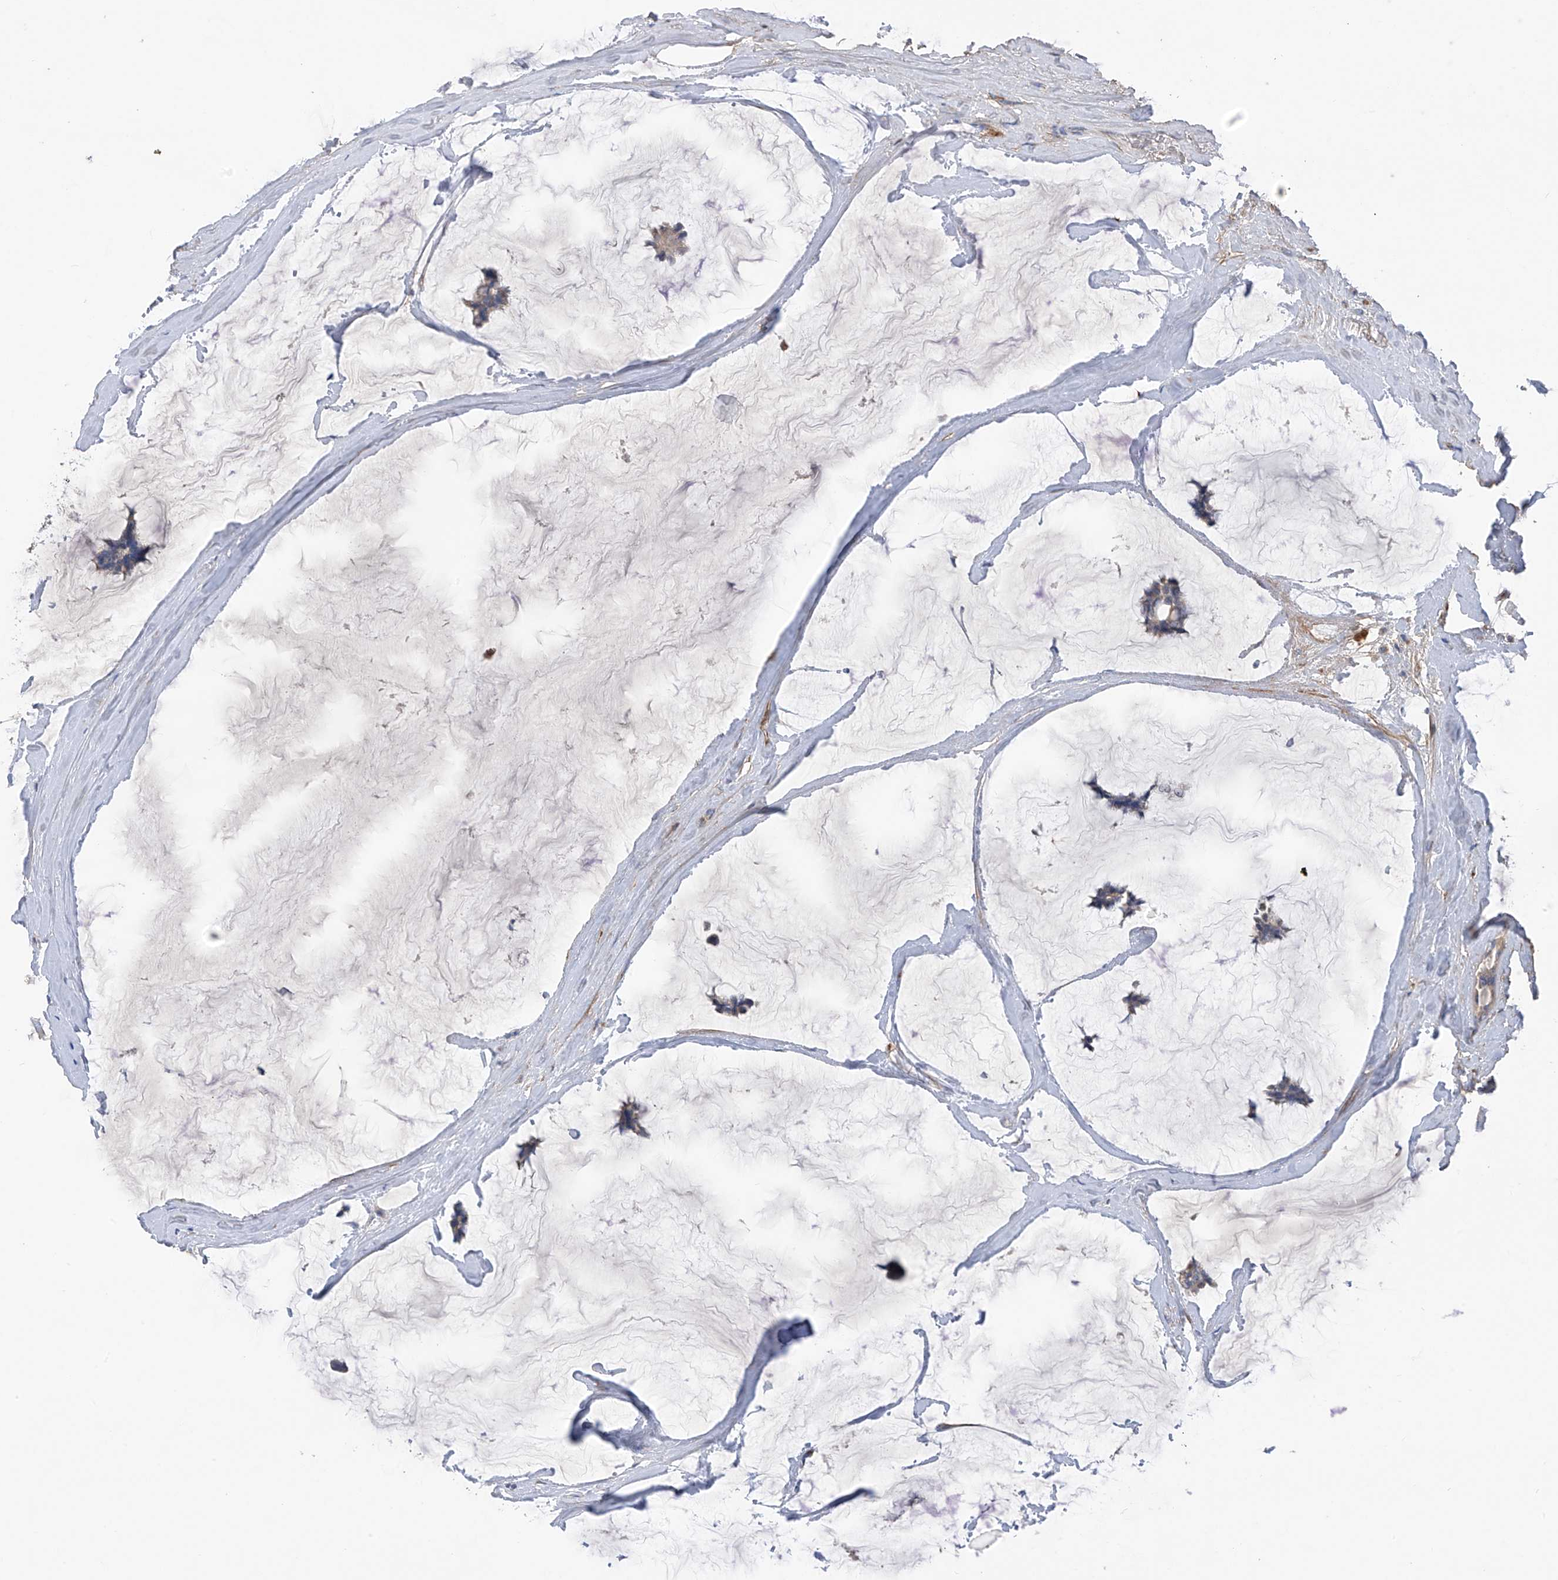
{"staining": {"intensity": "negative", "quantity": "none", "location": "none"}, "tissue": "breast cancer", "cell_type": "Tumor cells", "image_type": "cancer", "snomed": [{"axis": "morphology", "description": "Duct carcinoma"}, {"axis": "topography", "description": "Breast"}], "caption": "This histopathology image is of breast cancer stained with immunohistochemistry to label a protein in brown with the nuclei are counter-stained blue. There is no staining in tumor cells.", "gene": "GALNTL6", "patient": {"sex": "female", "age": 93}}